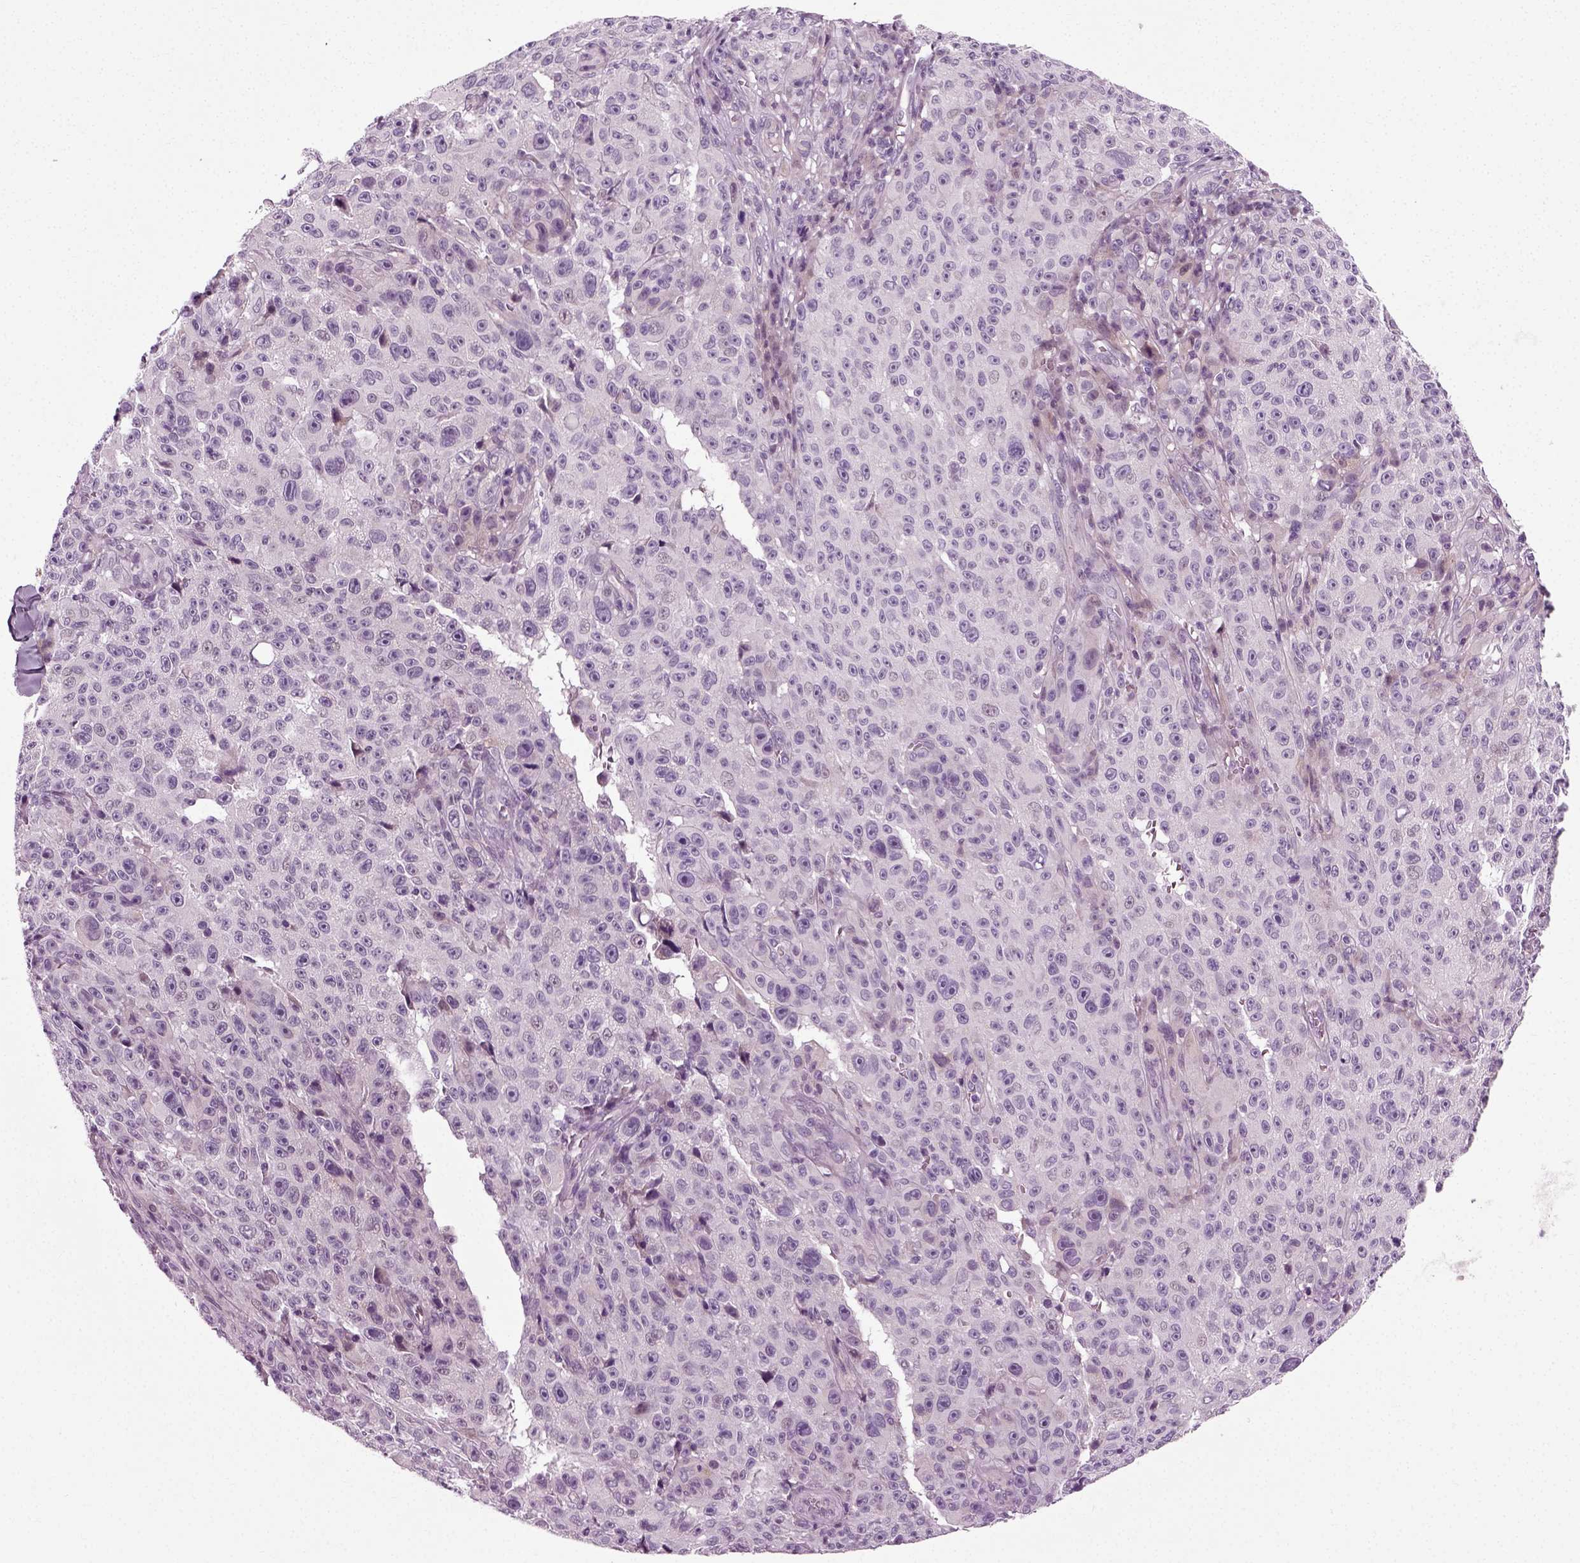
{"staining": {"intensity": "negative", "quantity": "none", "location": "none"}, "tissue": "melanoma", "cell_type": "Tumor cells", "image_type": "cancer", "snomed": [{"axis": "morphology", "description": "Malignant melanoma, NOS"}, {"axis": "topography", "description": "Skin"}], "caption": "Micrograph shows no significant protein staining in tumor cells of melanoma.", "gene": "SCG5", "patient": {"sex": "female", "age": 82}}